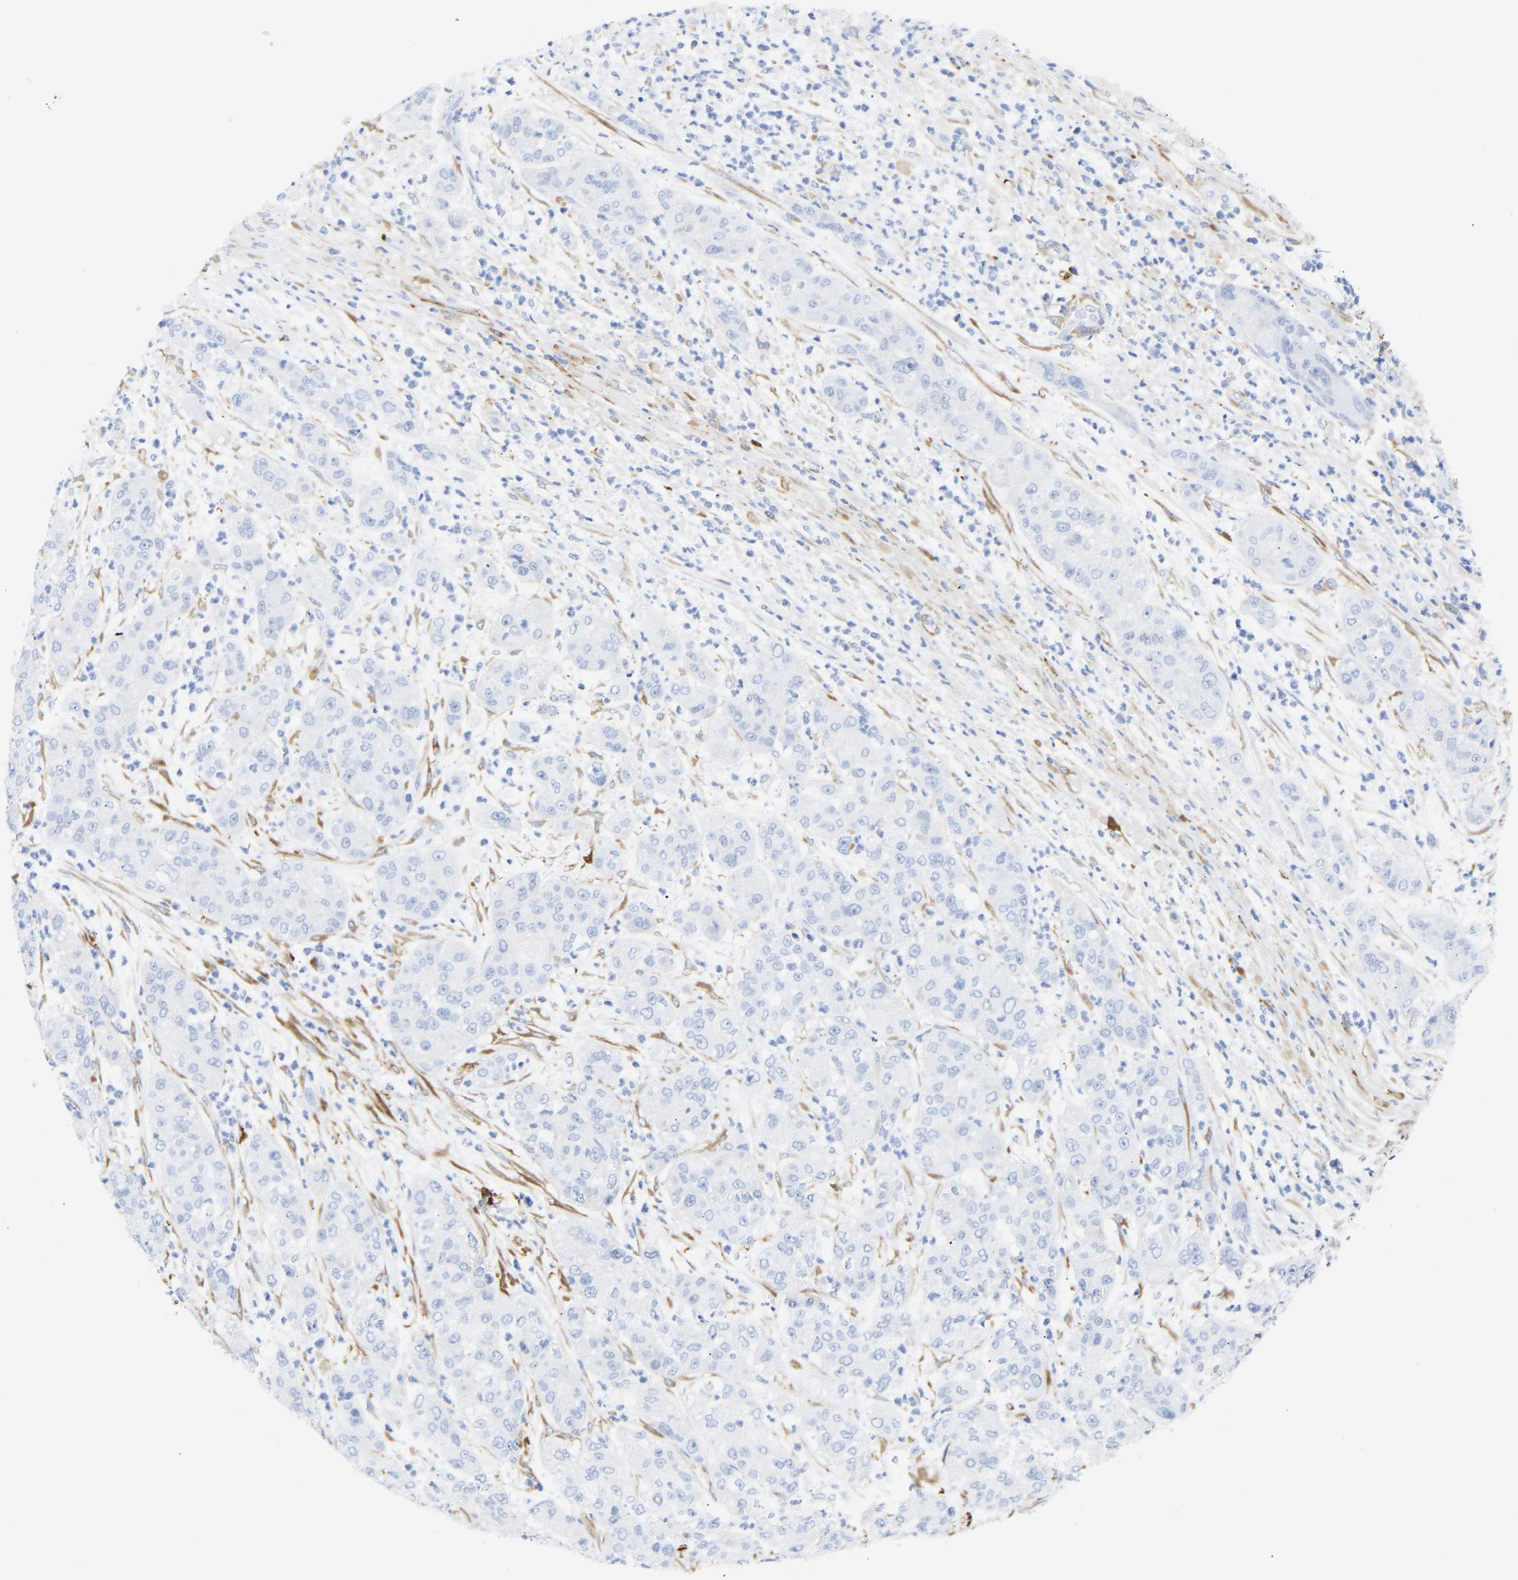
{"staining": {"intensity": "negative", "quantity": "none", "location": "none"}, "tissue": "pancreatic cancer", "cell_type": "Tumor cells", "image_type": "cancer", "snomed": [{"axis": "morphology", "description": "Adenocarcinoma, NOS"}, {"axis": "topography", "description": "Pancreas"}], "caption": "Human pancreatic cancer stained for a protein using immunohistochemistry (IHC) demonstrates no staining in tumor cells.", "gene": "AMPH", "patient": {"sex": "female", "age": 78}}